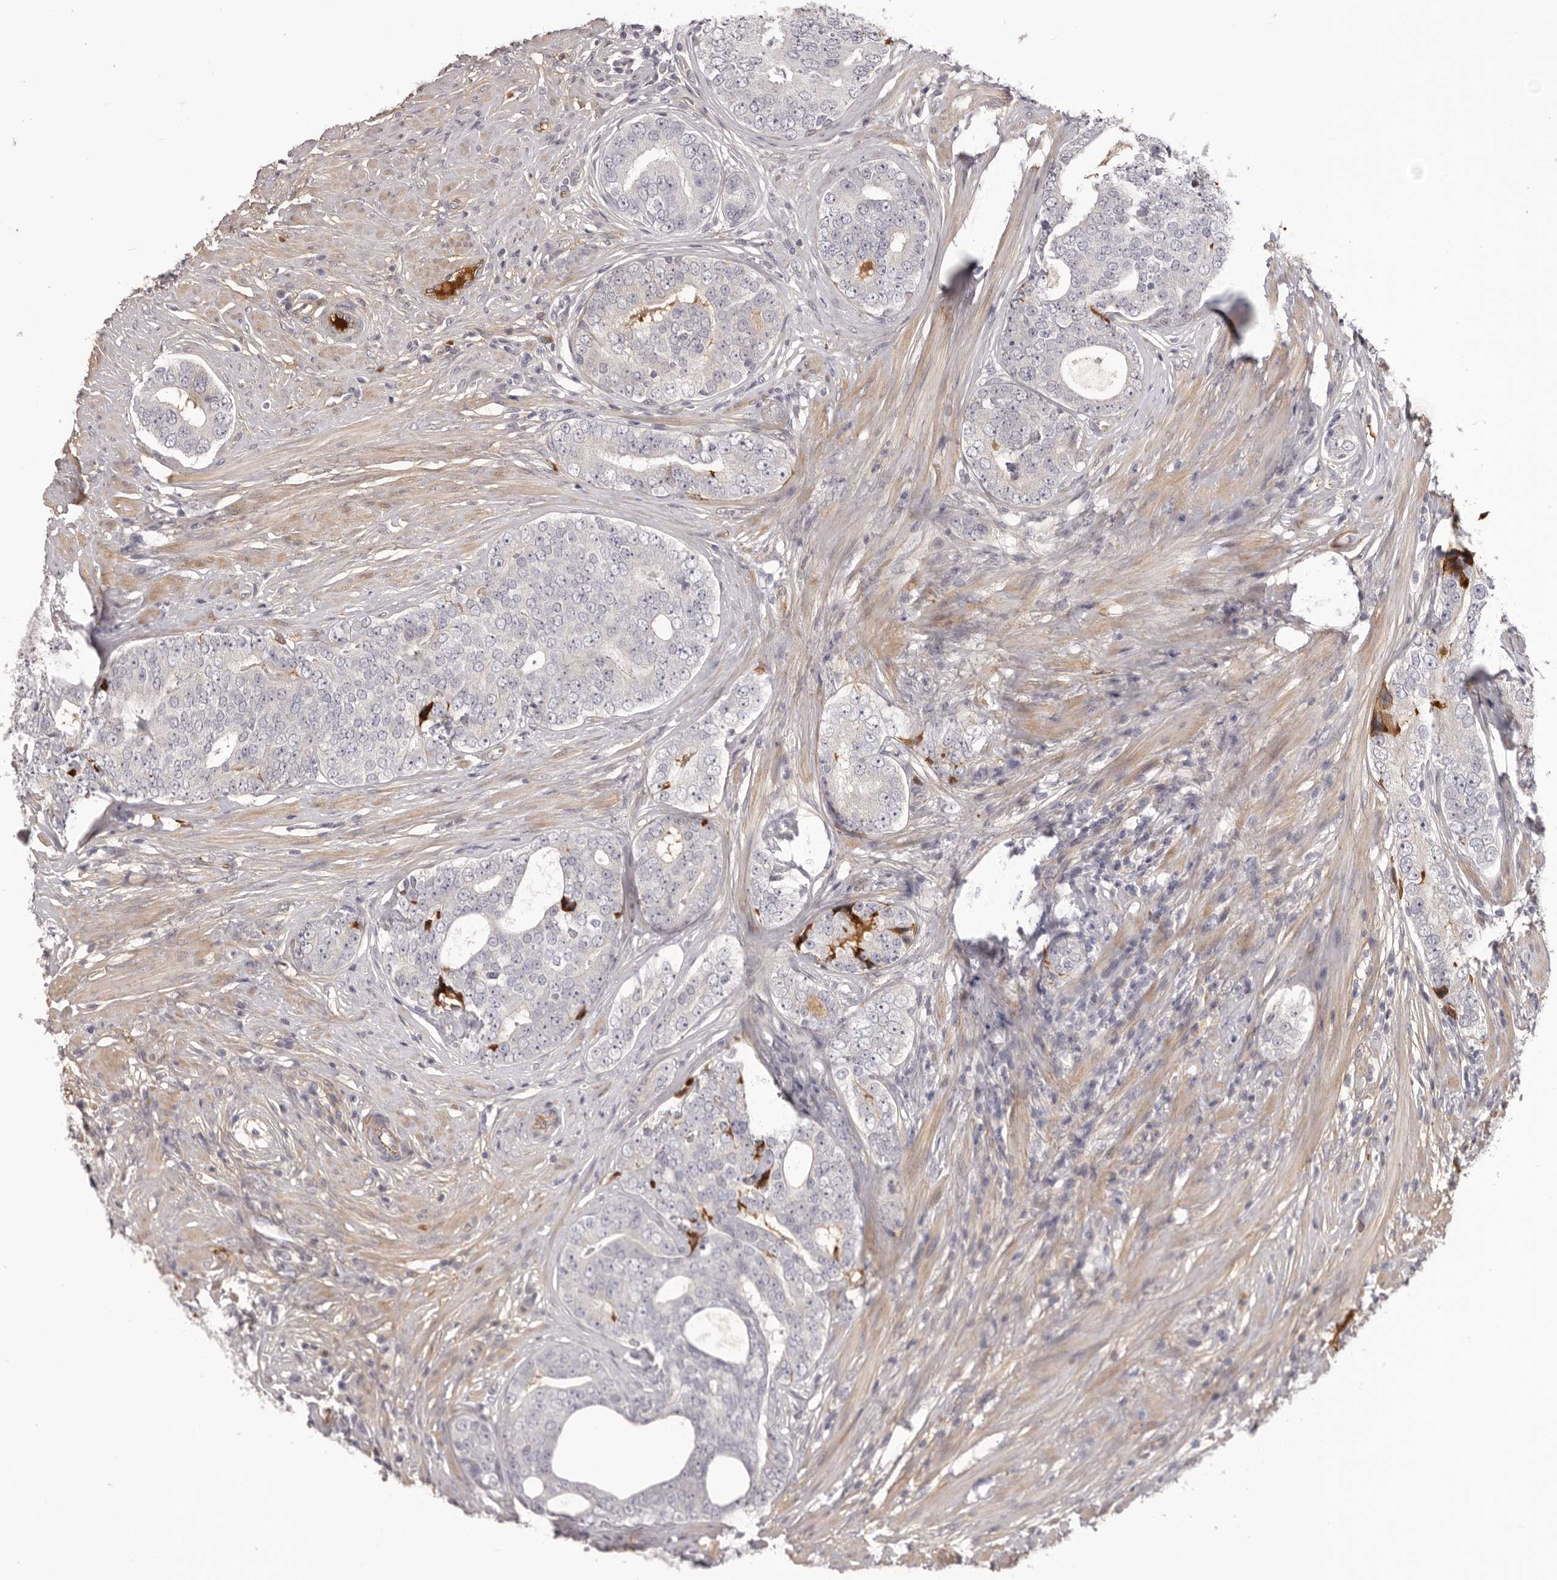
{"staining": {"intensity": "moderate", "quantity": "<25%", "location": "cytoplasmic/membranous"}, "tissue": "prostate cancer", "cell_type": "Tumor cells", "image_type": "cancer", "snomed": [{"axis": "morphology", "description": "Adenocarcinoma, High grade"}, {"axis": "topography", "description": "Prostate"}], "caption": "This is an image of immunohistochemistry staining of prostate cancer, which shows moderate positivity in the cytoplasmic/membranous of tumor cells.", "gene": "OTUD3", "patient": {"sex": "male", "age": 56}}